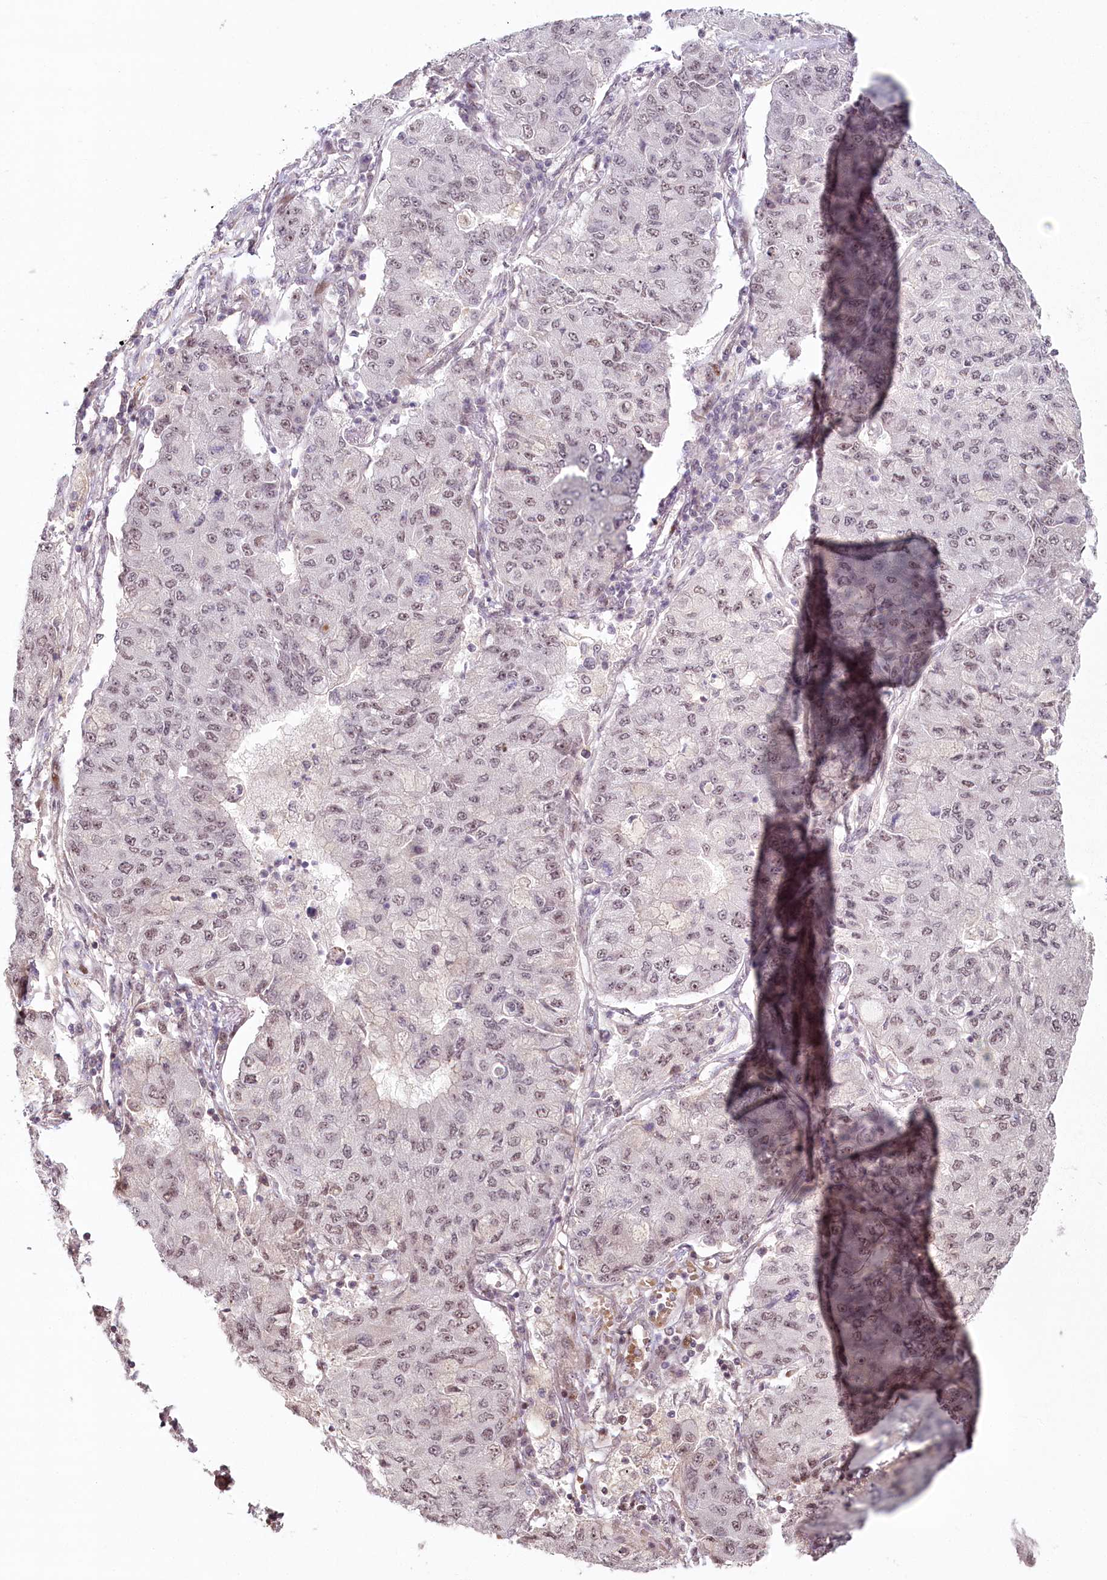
{"staining": {"intensity": "weak", "quantity": "25%-75%", "location": "nuclear"}, "tissue": "lung cancer", "cell_type": "Tumor cells", "image_type": "cancer", "snomed": [{"axis": "morphology", "description": "Squamous cell carcinoma, NOS"}, {"axis": "topography", "description": "Lung"}], "caption": "Immunohistochemical staining of lung squamous cell carcinoma reveals low levels of weak nuclear expression in approximately 25%-75% of tumor cells.", "gene": "FAM204A", "patient": {"sex": "male", "age": 74}}